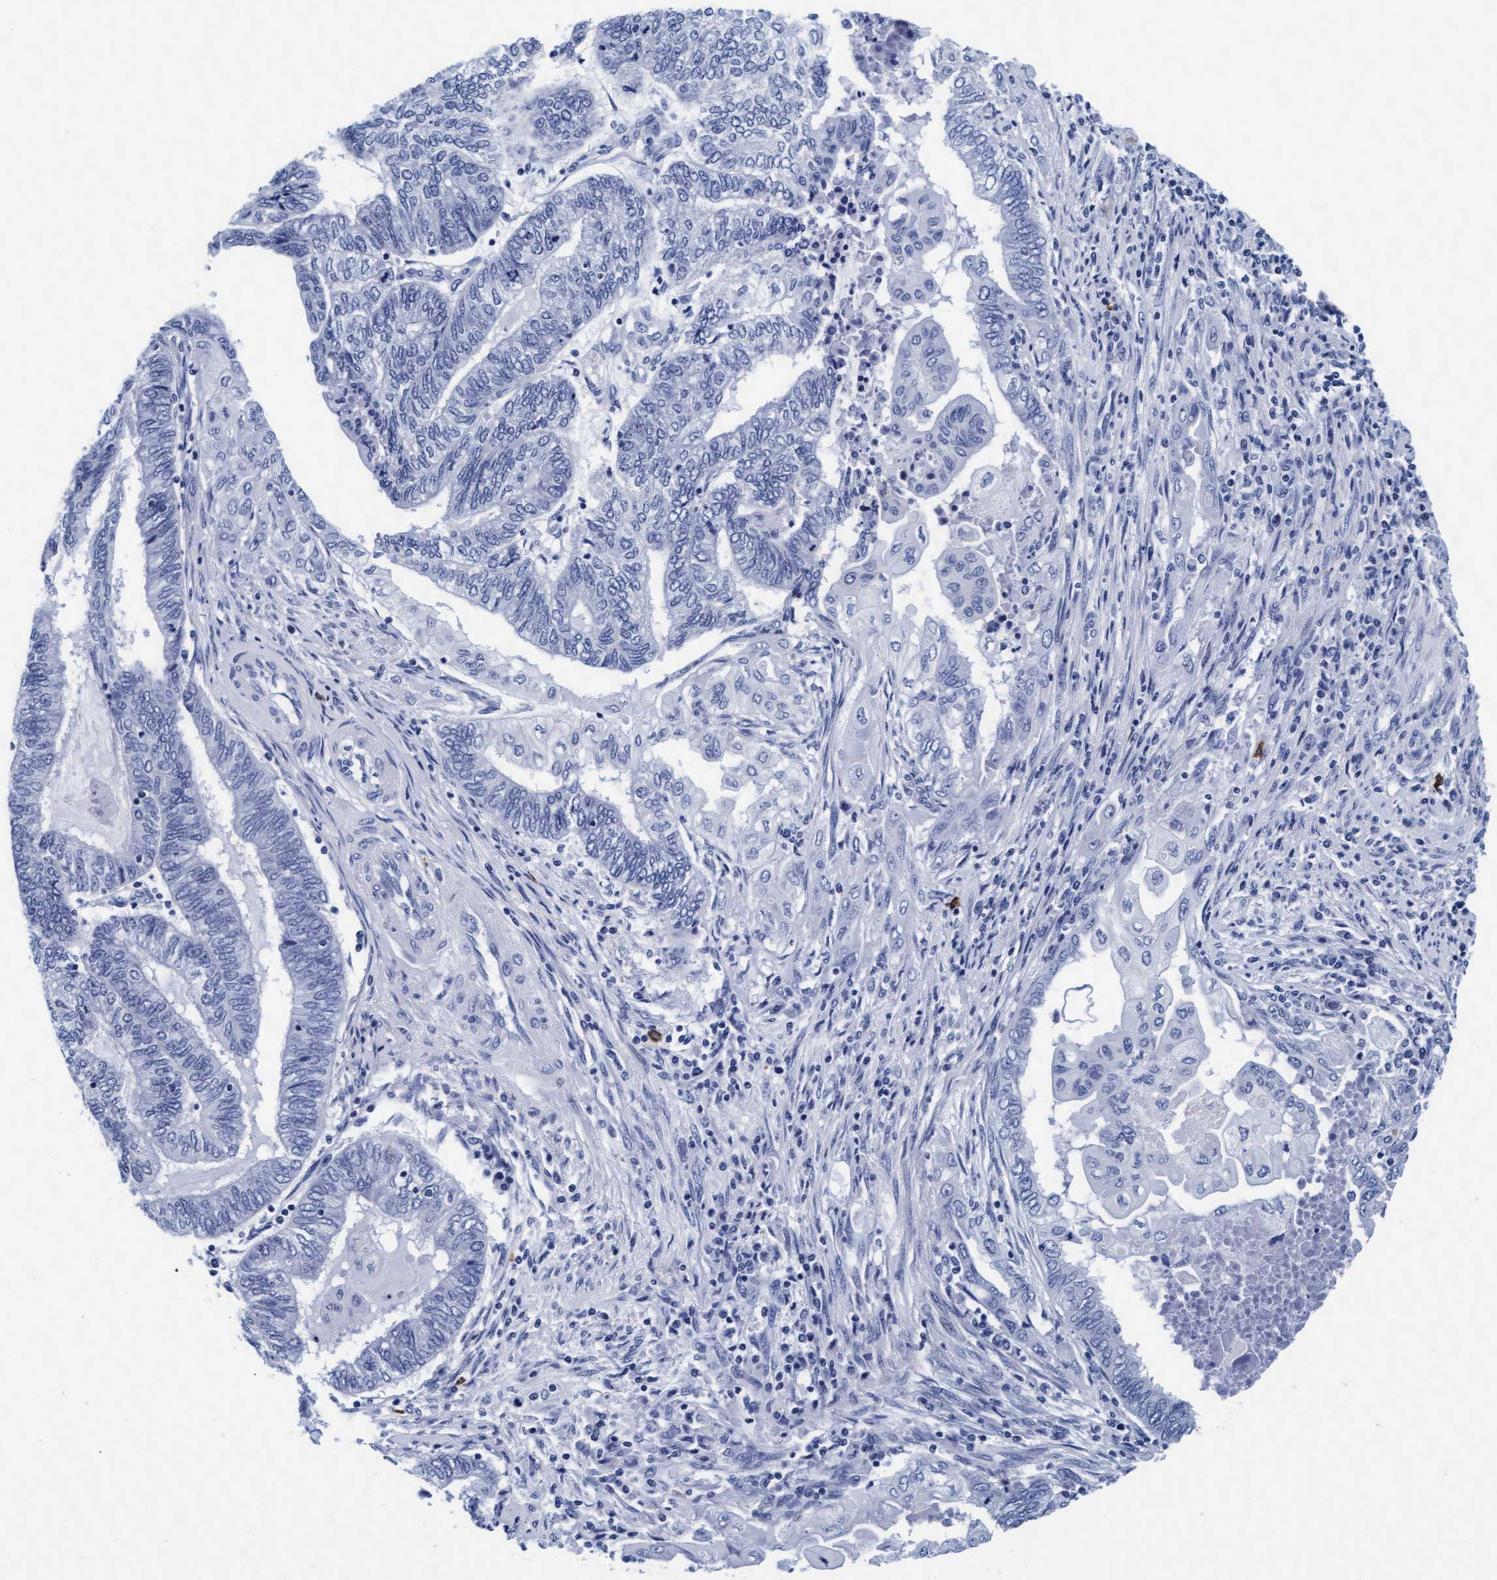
{"staining": {"intensity": "negative", "quantity": "none", "location": "none"}, "tissue": "endometrial cancer", "cell_type": "Tumor cells", "image_type": "cancer", "snomed": [{"axis": "morphology", "description": "Adenocarcinoma, NOS"}, {"axis": "topography", "description": "Uterus"}, {"axis": "topography", "description": "Endometrium"}], "caption": "Tumor cells show no significant protein expression in adenocarcinoma (endometrial).", "gene": "ARSG", "patient": {"sex": "female", "age": 70}}